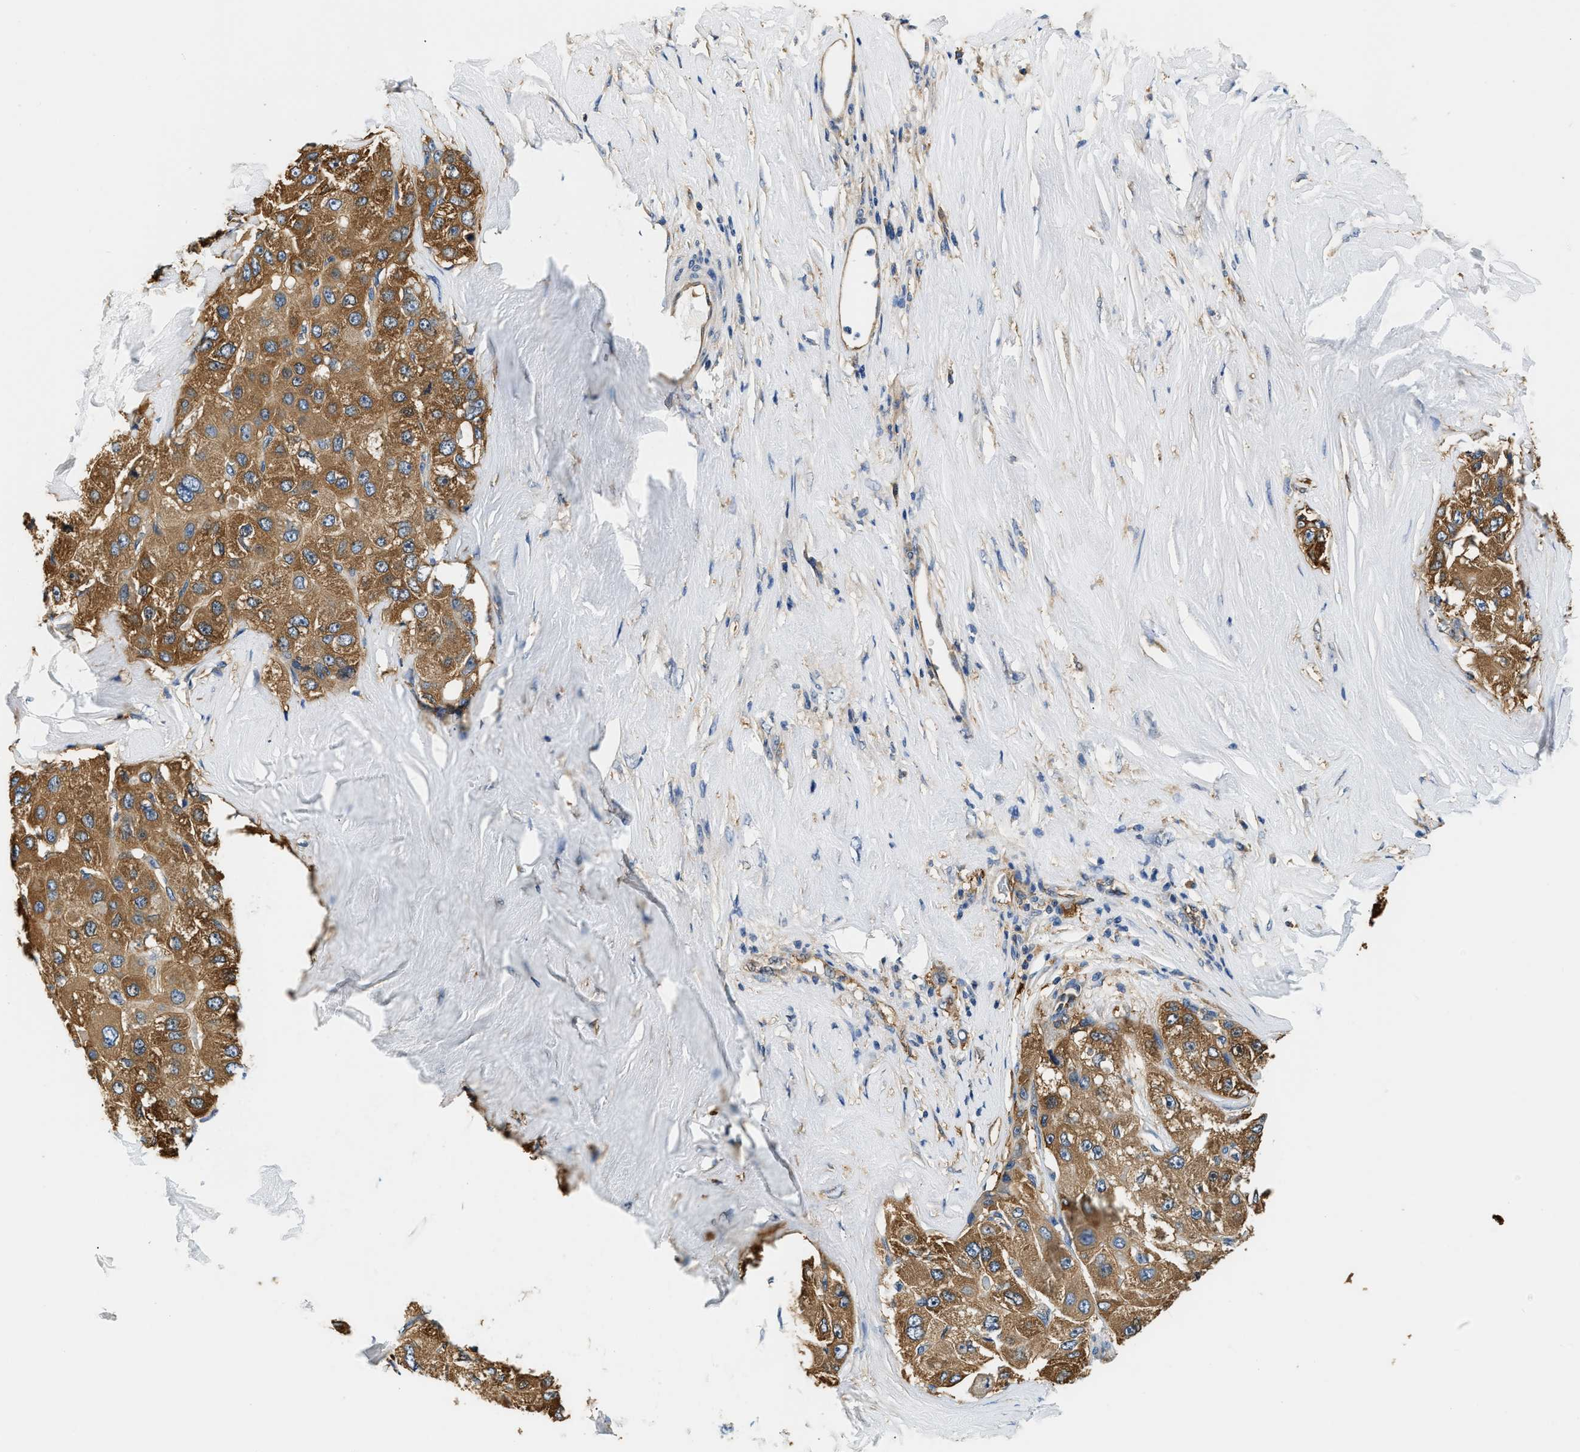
{"staining": {"intensity": "moderate", "quantity": ">75%", "location": "cytoplasmic/membranous"}, "tissue": "liver cancer", "cell_type": "Tumor cells", "image_type": "cancer", "snomed": [{"axis": "morphology", "description": "Carcinoma, Hepatocellular, NOS"}, {"axis": "topography", "description": "Liver"}], "caption": "Tumor cells display medium levels of moderate cytoplasmic/membranous staining in about >75% of cells in human liver hepatocellular carcinoma.", "gene": "PPP2R1B", "patient": {"sex": "male", "age": 80}}